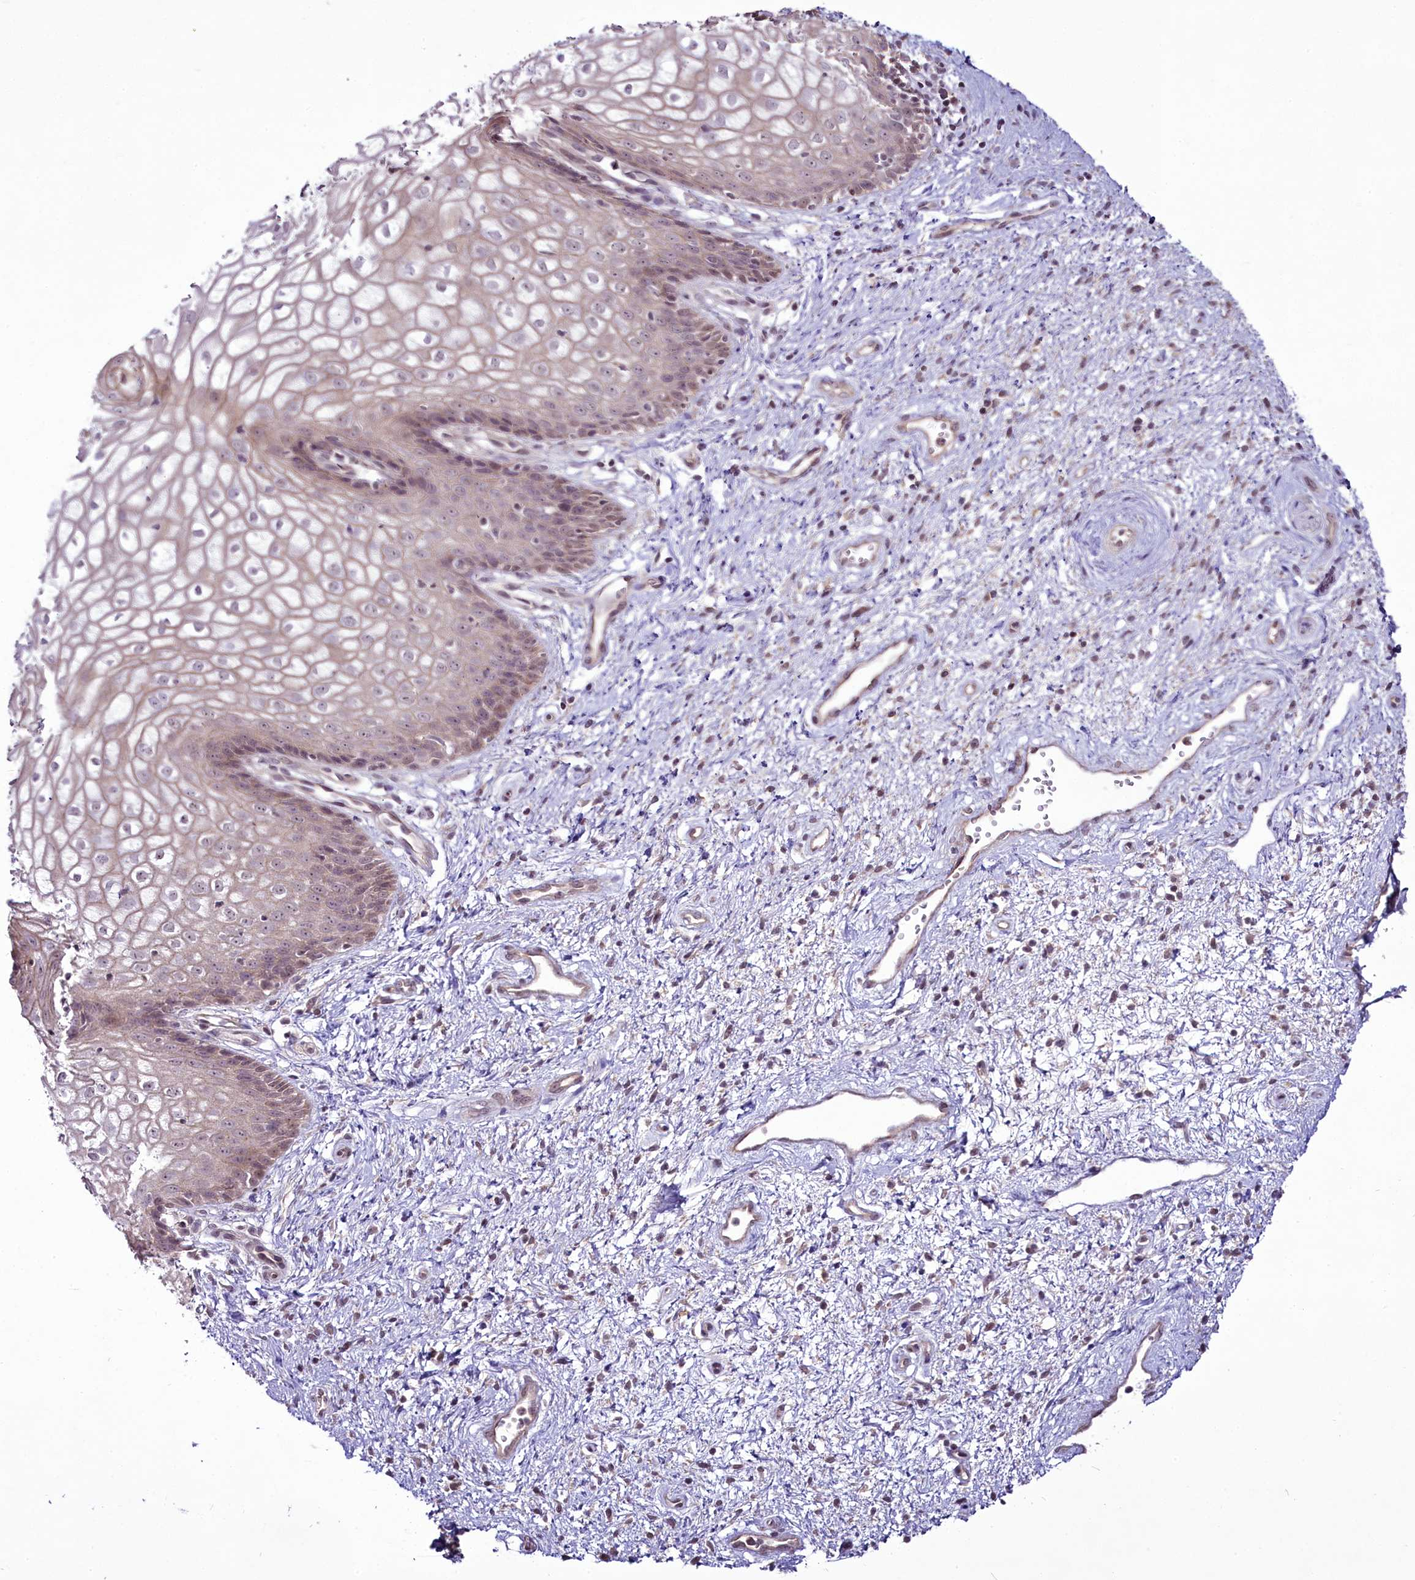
{"staining": {"intensity": "moderate", "quantity": "25%-75%", "location": "cytoplasmic/membranous,nuclear"}, "tissue": "vagina", "cell_type": "Squamous epithelial cells", "image_type": "normal", "snomed": [{"axis": "morphology", "description": "Normal tissue, NOS"}, {"axis": "topography", "description": "Vagina"}], "caption": "This photomicrograph demonstrates unremarkable vagina stained with immunohistochemistry (IHC) to label a protein in brown. The cytoplasmic/membranous,nuclear of squamous epithelial cells show moderate positivity for the protein. Nuclei are counter-stained blue.", "gene": "RSBN1", "patient": {"sex": "female", "age": 34}}